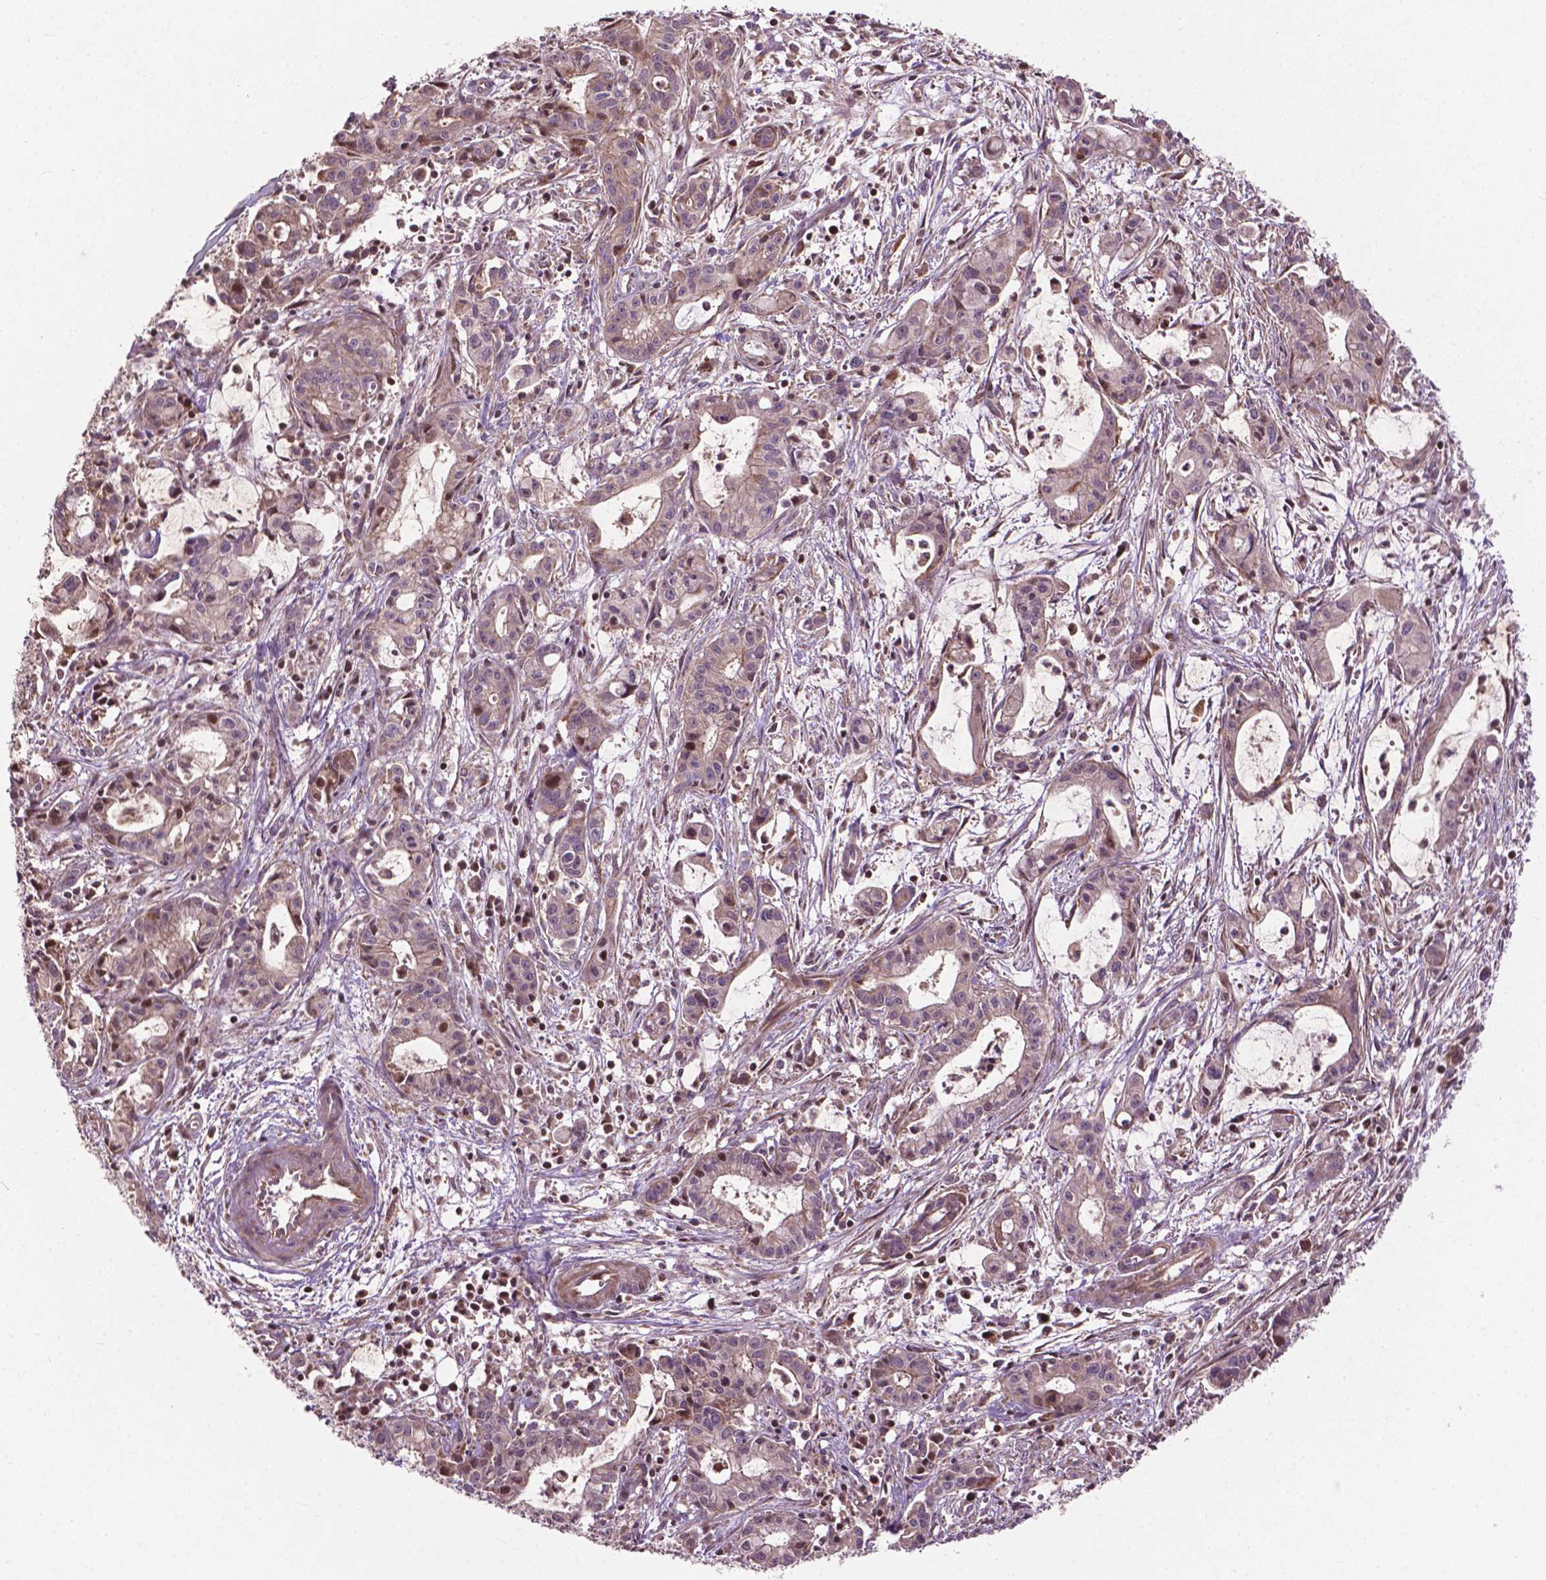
{"staining": {"intensity": "weak", "quantity": "25%-75%", "location": "cytoplasmic/membranous"}, "tissue": "pancreatic cancer", "cell_type": "Tumor cells", "image_type": "cancer", "snomed": [{"axis": "morphology", "description": "Adenocarcinoma, NOS"}, {"axis": "topography", "description": "Pancreas"}], "caption": "Tumor cells display weak cytoplasmic/membranous expression in about 25%-75% of cells in pancreatic cancer (adenocarcinoma).", "gene": "B3GALNT2", "patient": {"sex": "male", "age": 48}}